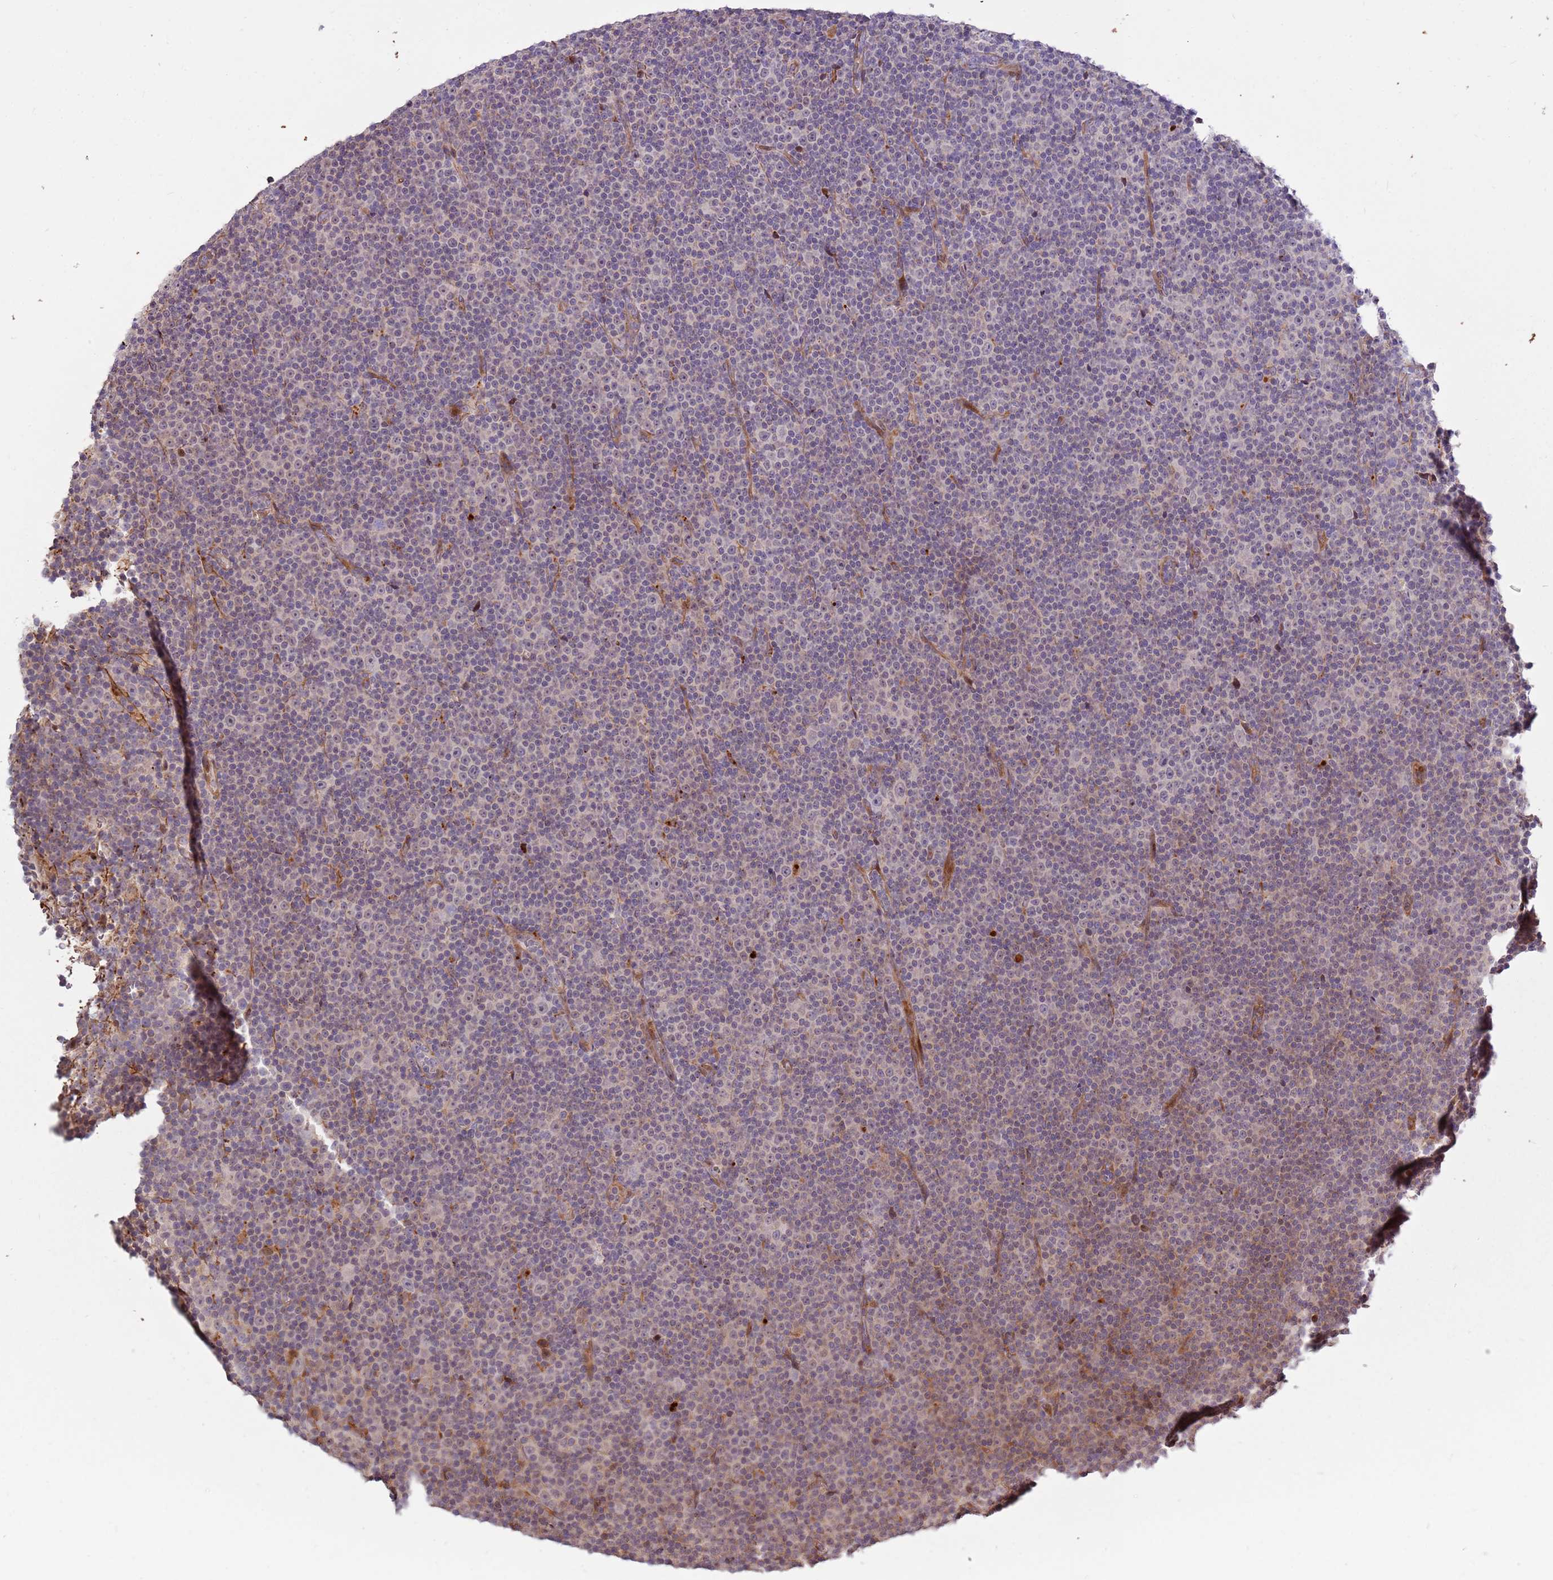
{"staining": {"intensity": "negative", "quantity": "none", "location": "none"}, "tissue": "lymphoma", "cell_type": "Tumor cells", "image_type": "cancer", "snomed": [{"axis": "morphology", "description": "Malignant lymphoma, non-Hodgkin's type, Low grade"}, {"axis": "topography", "description": "Lymph node"}], "caption": "Human lymphoma stained for a protein using immunohistochemistry demonstrates no positivity in tumor cells.", "gene": "RHBDL1", "patient": {"sex": "female", "age": 67}}